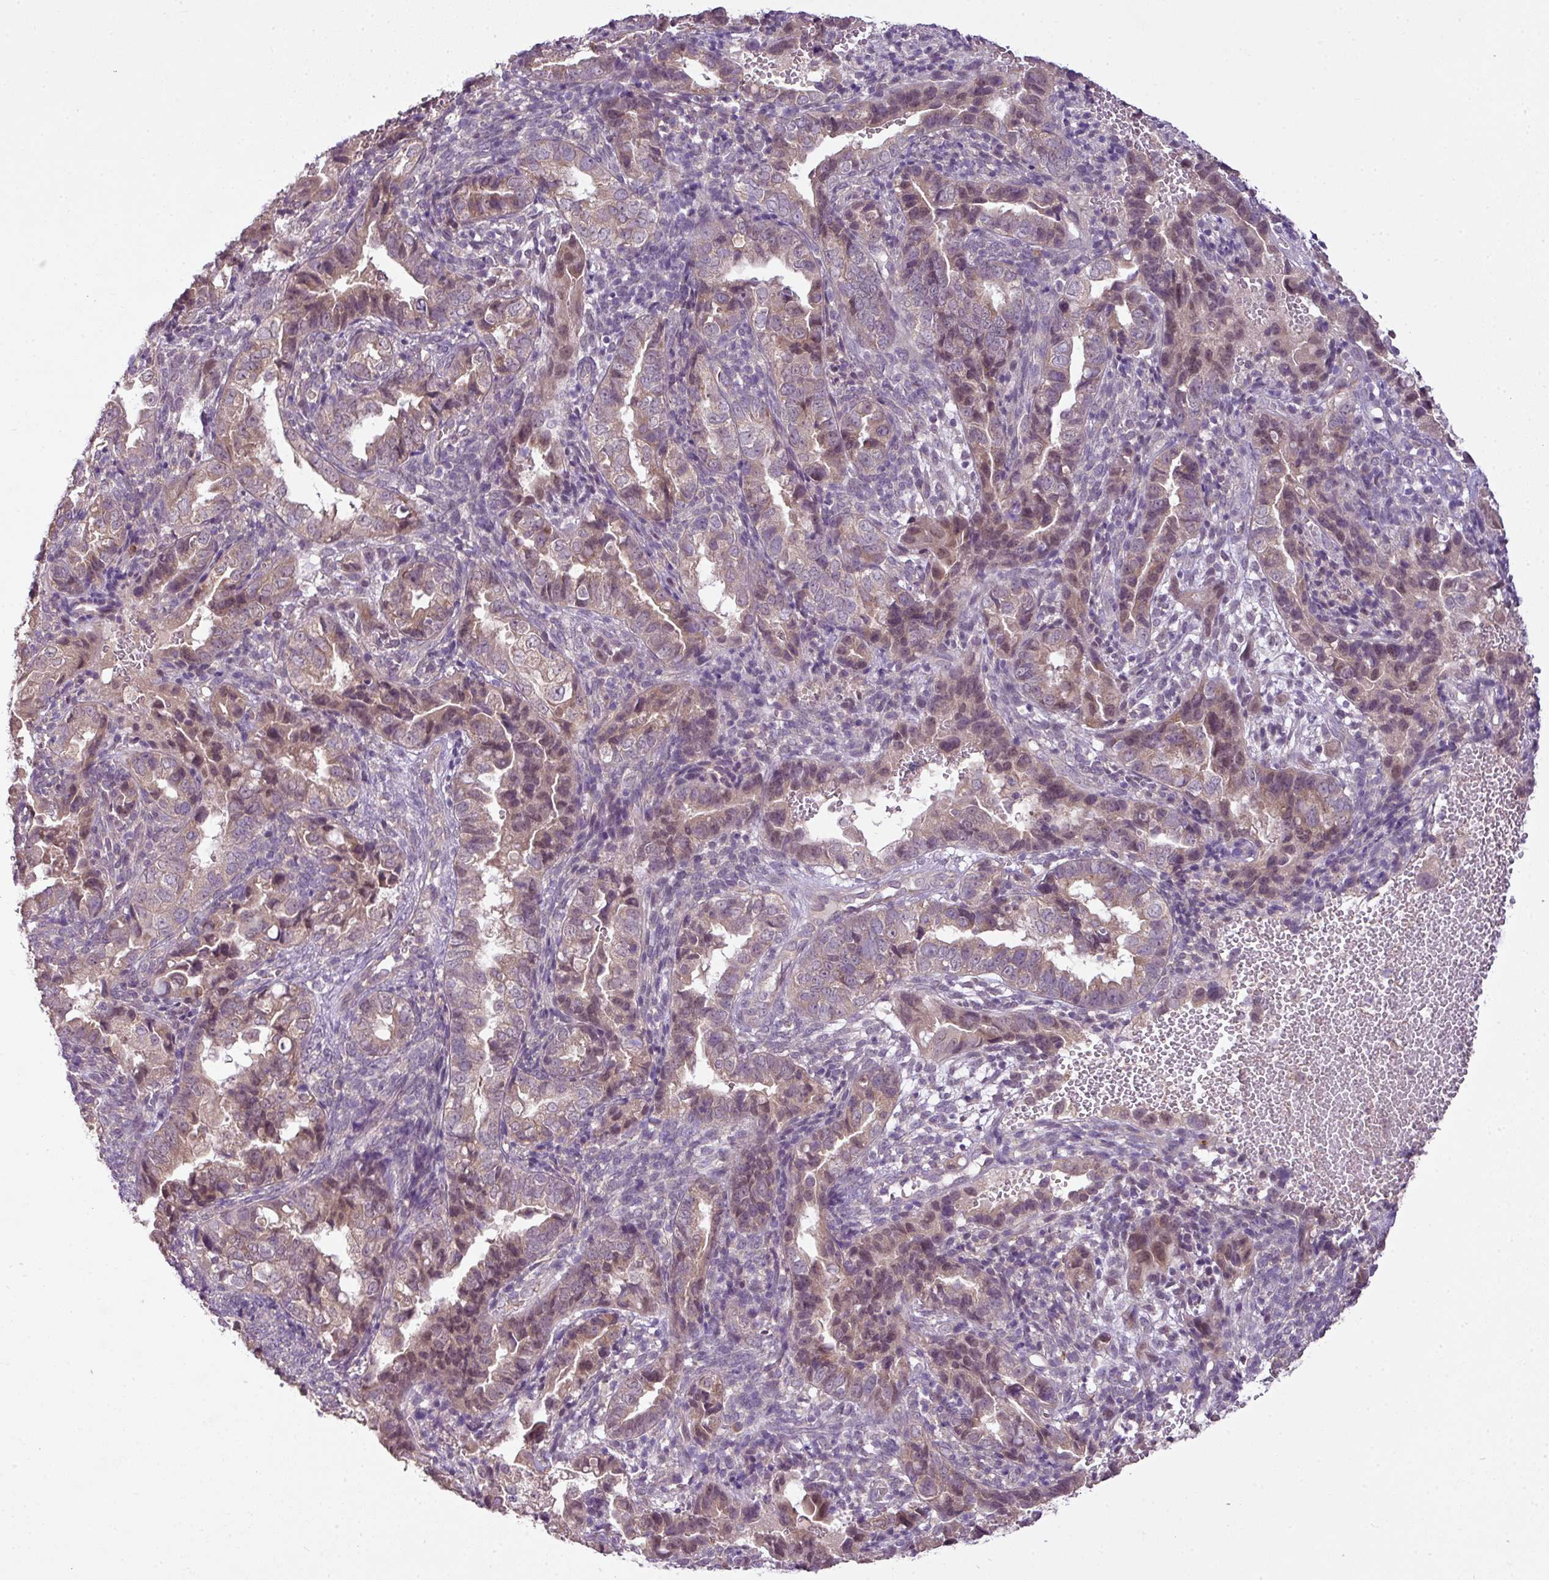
{"staining": {"intensity": "weak", "quantity": "25%-75%", "location": "cytoplasmic/membranous,nuclear"}, "tissue": "endometrial cancer", "cell_type": "Tumor cells", "image_type": "cancer", "snomed": [{"axis": "morphology", "description": "Adenocarcinoma, NOS"}, {"axis": "topography", "description": "Endometrium"}], "caption": "Approximately 25%-75% of tumor cells in endometrial adenocarcinoma demonstrate weak cytoplasmic/membranous and nuclear protein staining as visualized by brown immunohistochemical staining.", "gene": "DNAAF4", "patient": {"sex": "female", "age": 57}}